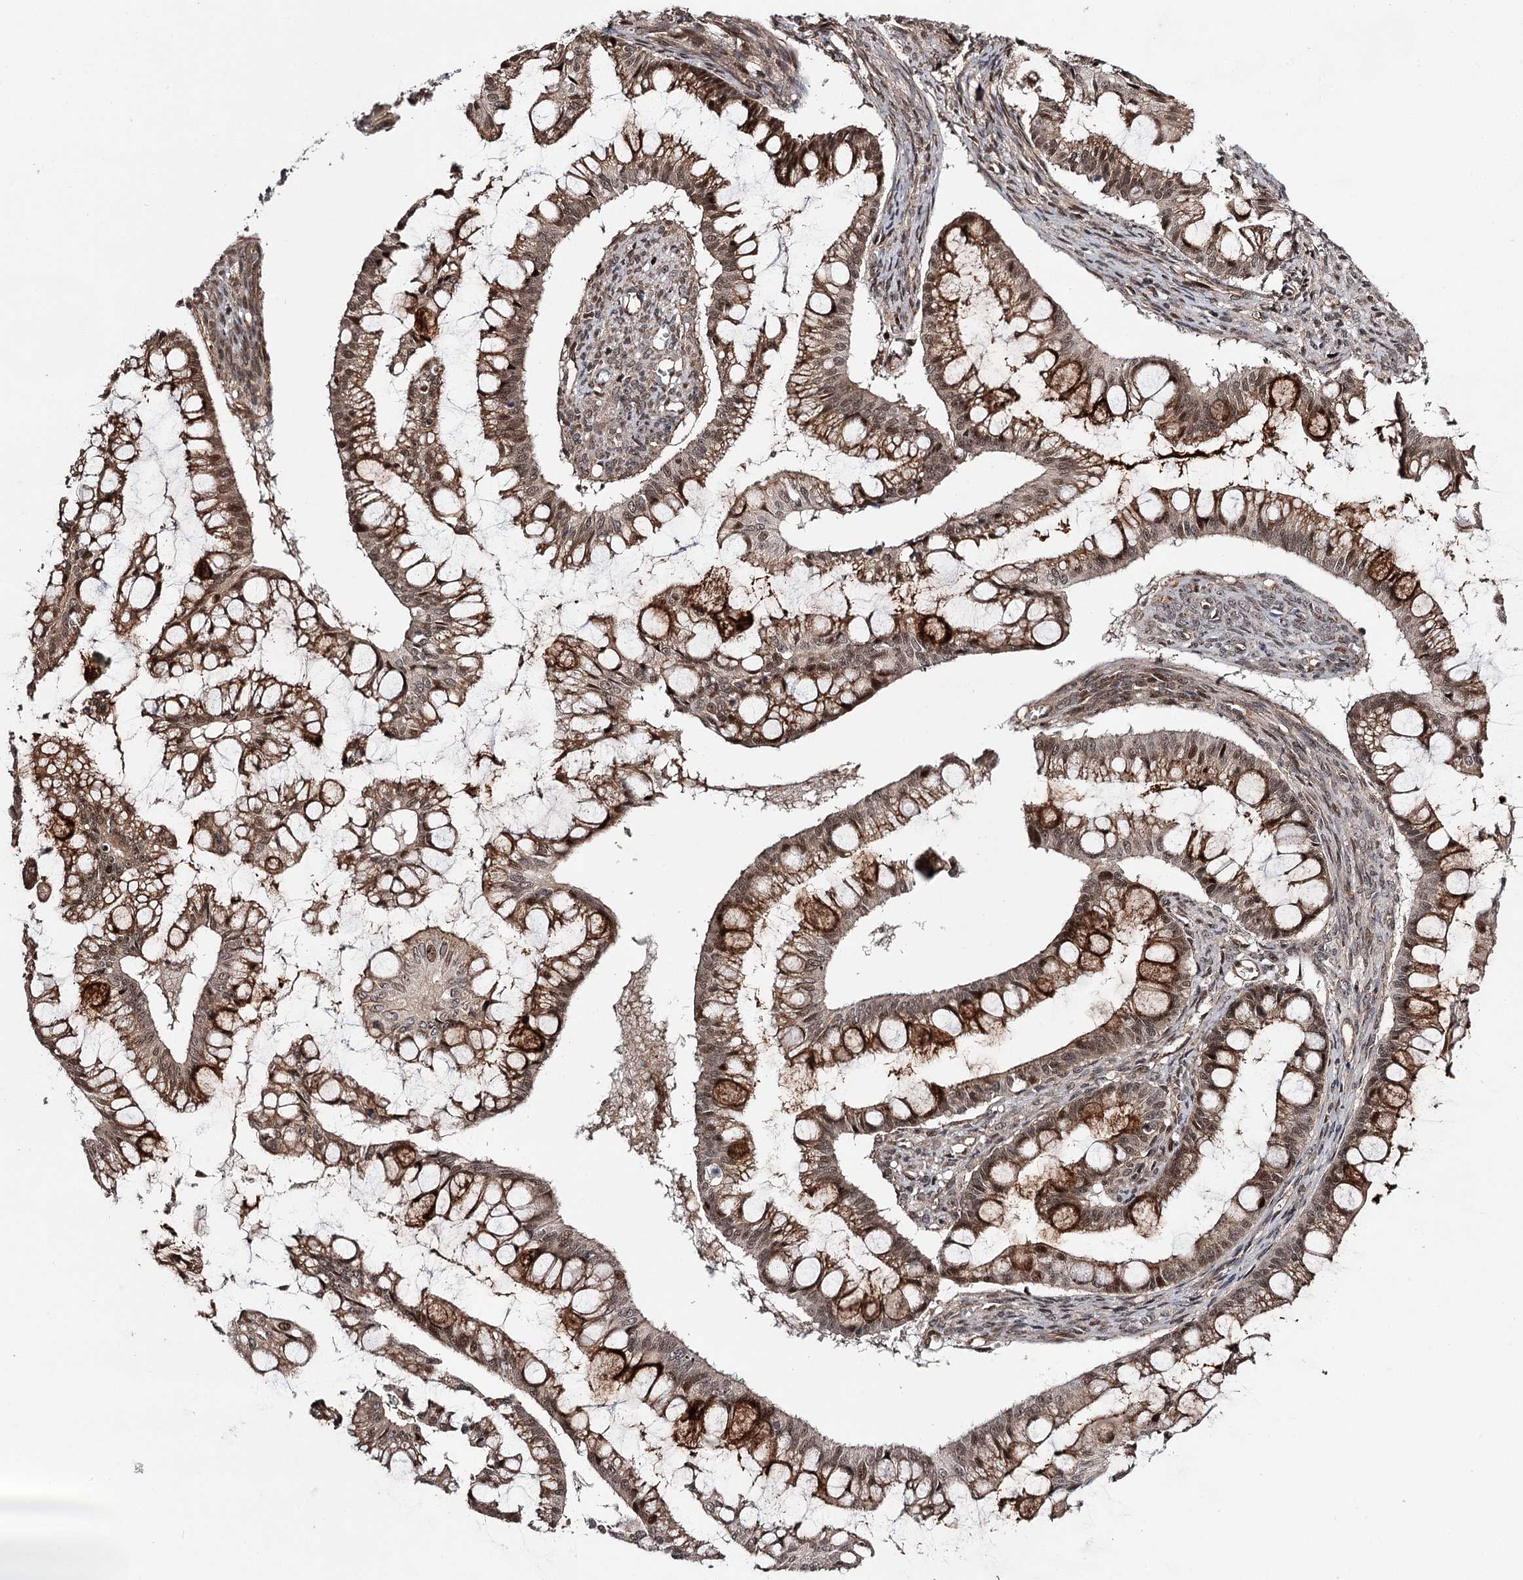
{"staining": {"intensity": "moderate", "quantity": ">75%", "location": "cytoplasmic/membranous,nuclear"}, "tissue": "ovarian cancer", "cell_type": "Tumor cells", "image_type": "cancer", "snomed": [{"axis": "morphology", "description": "Cystadenocarcinoma, mucinous, NOS"}, {"axis": "topography", "description": "Ovary"}], "caption": "IHC staining of ovarian cancer (mucinous cystadenocarcinoma), which displays medium levels of moderate cytoplasmic/membranous and nuclear staining in about >75% of tumor cells indicating moderate cytoplasmic/membranous and nuclear protein expression. The staining was performed using DAB (3,3'-diaminobenzidine) (brown) for protein detection and nuclei were counterstained in hematoxylin (blue).", "gene": "TTC33", "patient": {"sex": "female", "age": 73}}